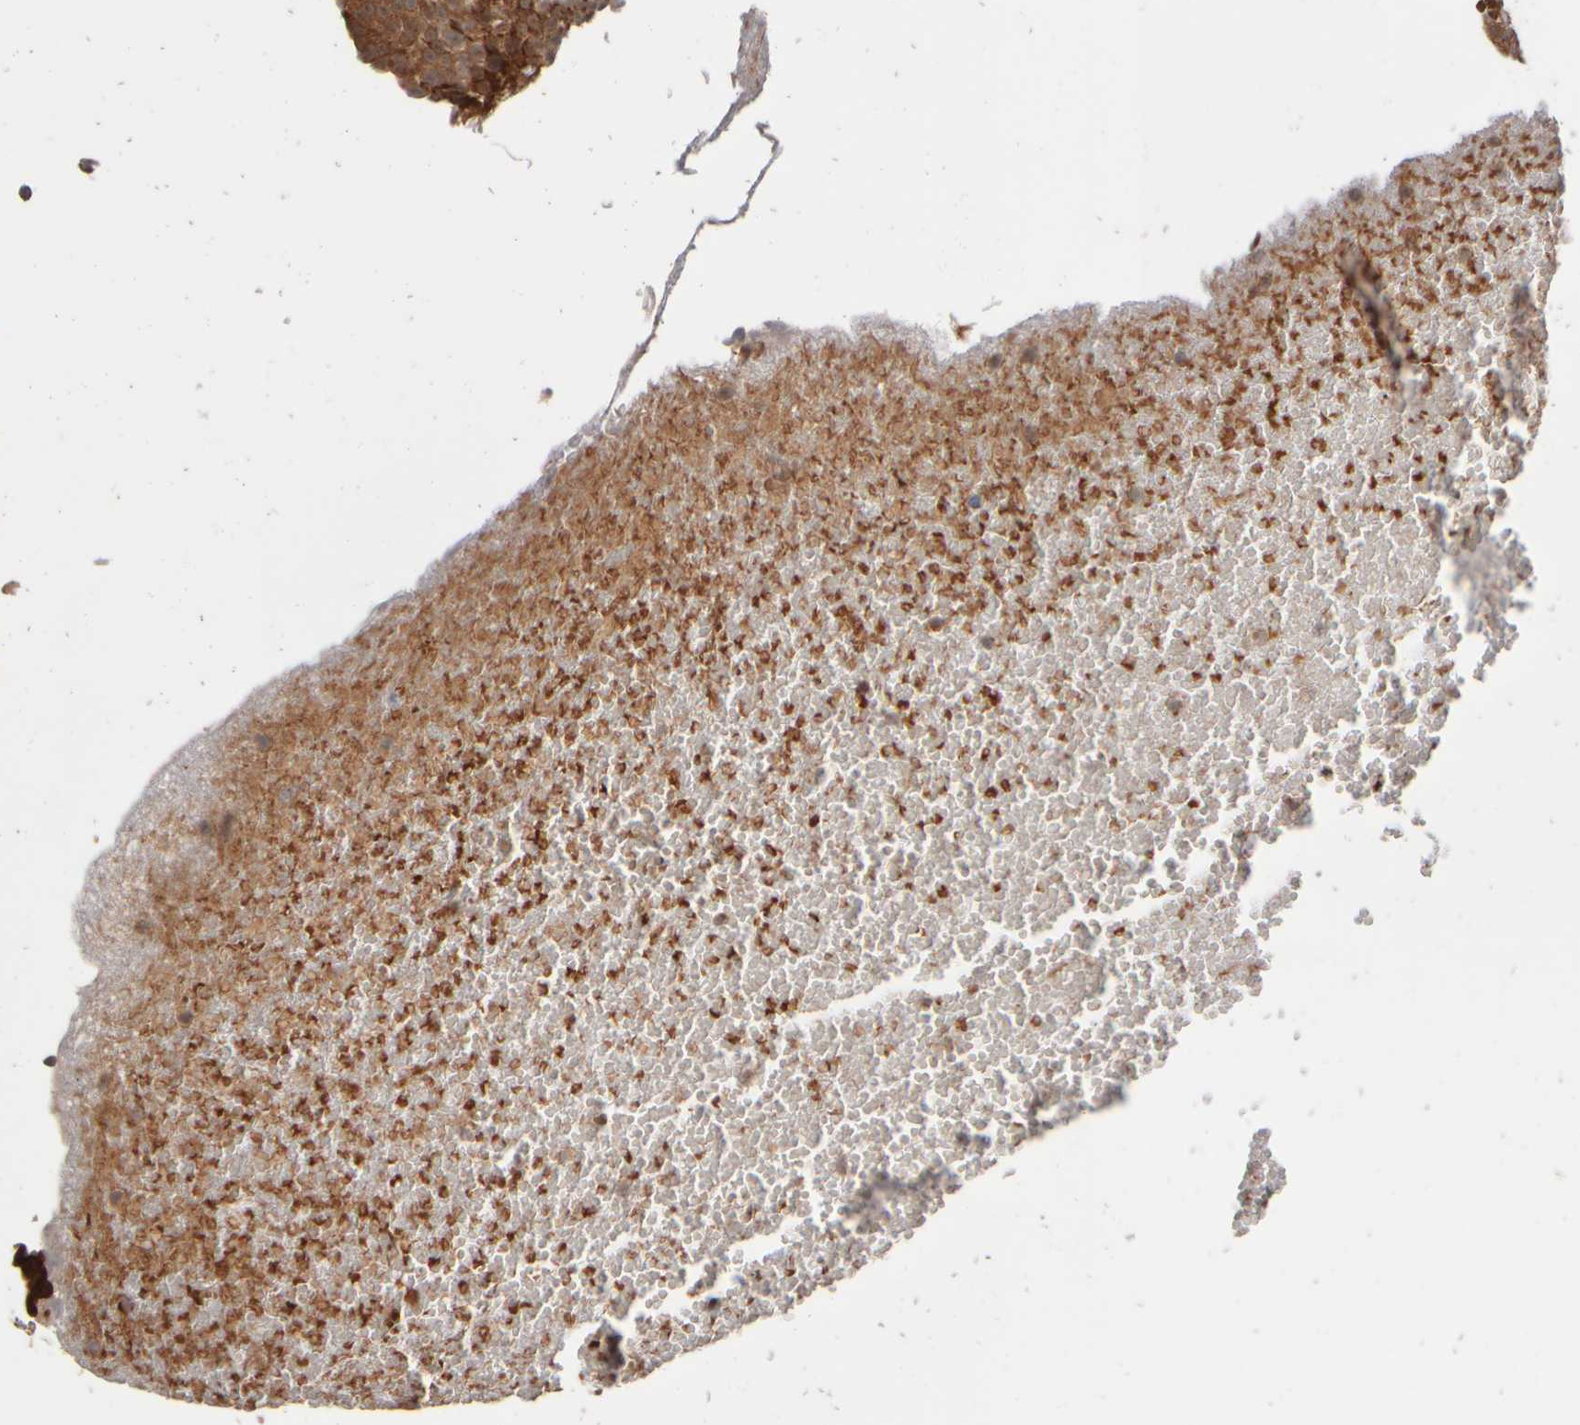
{"staining": {"intensity": "strong", "quantity": ">75%", "location": "cytoplasmic/membranous,nuclear"}, "tissue": "urothelial cancer", "cell_type": "Tumor cells", "image_type": "cancer", "snomed": [{"axis": "morphology", "description": "Urothelial carcinoma, Low grade"}, {"axis": "topography", "description": "Urinary bladder"}], "caption": "Urothelial cancer tissue exhibits strong cytoplasmic/membranous and nuclear staining in approximately >75% of tumor cells", "gene": "ABHD11", "patient": {"sex": "male", "age": 78}}